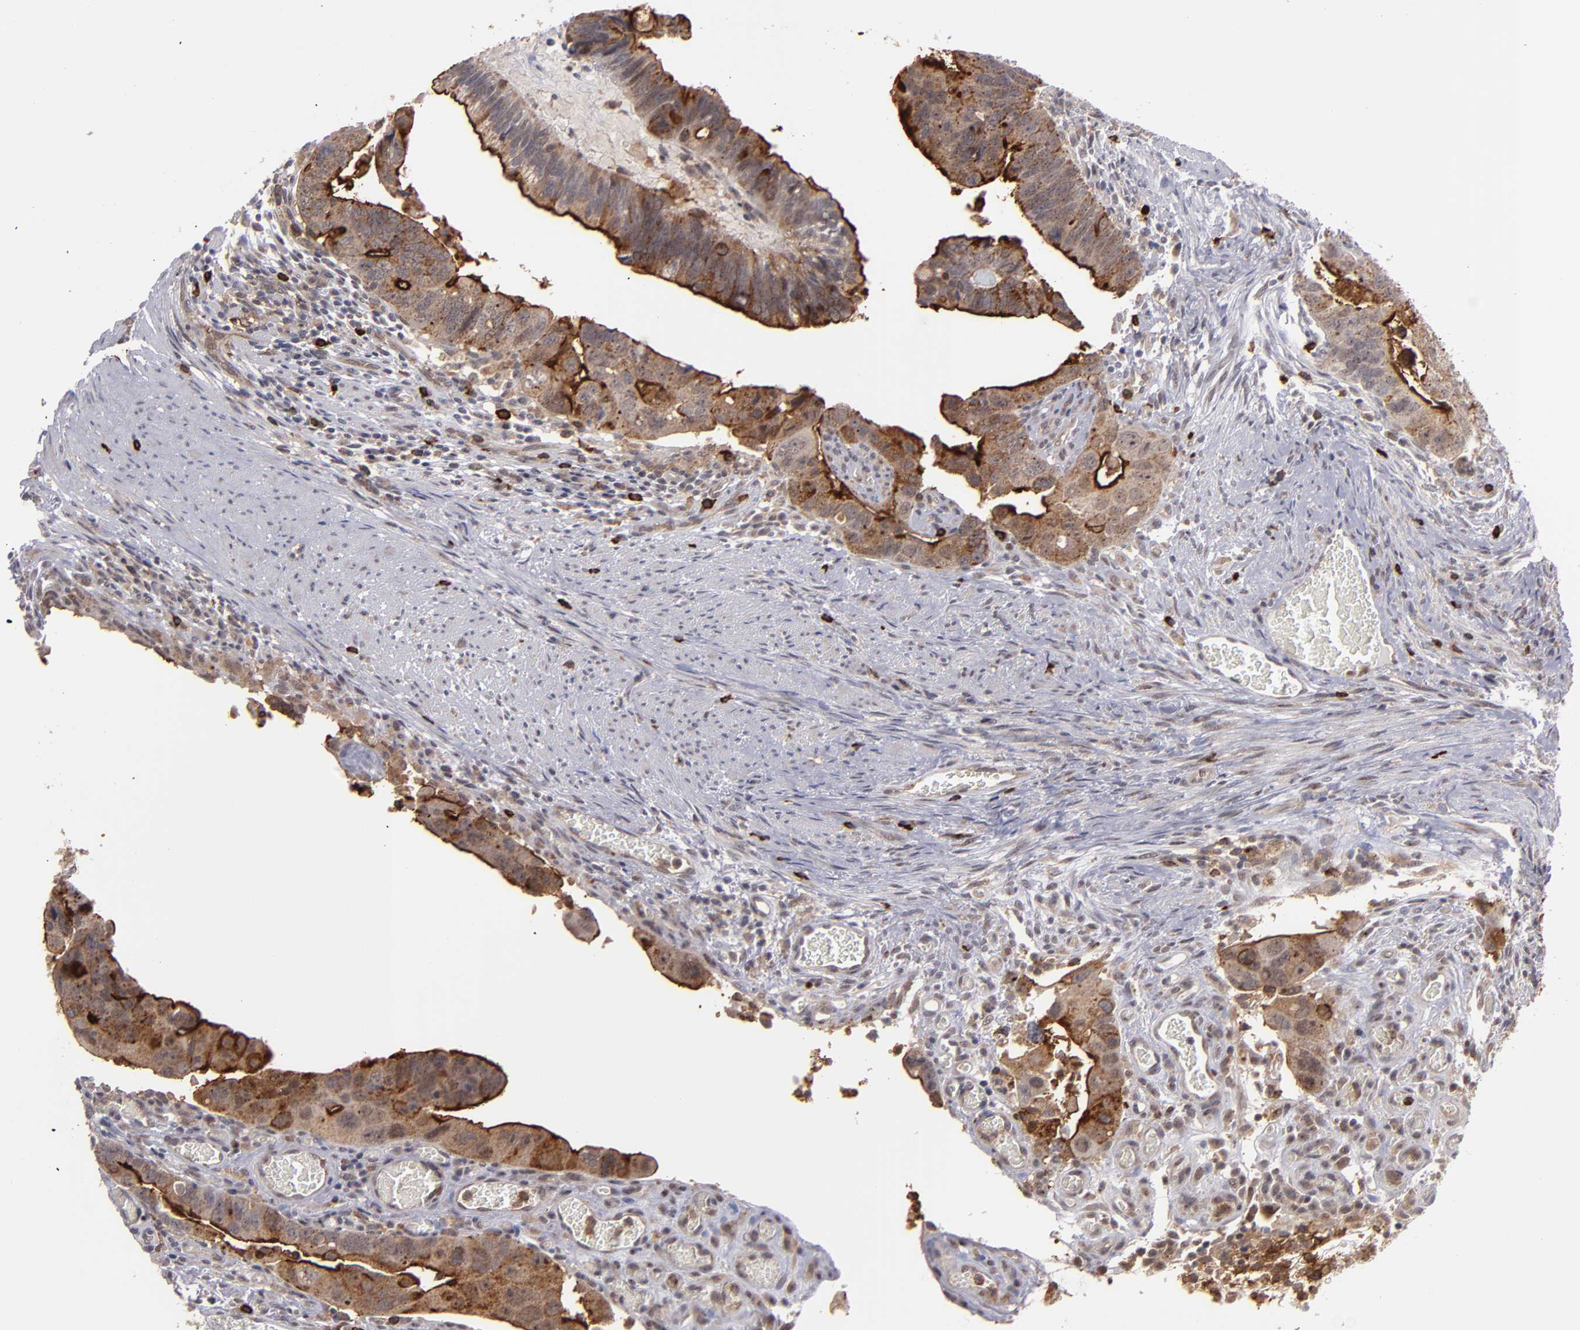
{"staining": {"intensity": "moderate", "quantity": ">75%", "location": "cytoplasmic/membranous"}, "tissue": "colorectal cancer", "cell_type": "Tumor cells", "image_type": "cancer", "snomed": [{"axis": "morphology", "description": "Adenocarcinoma, NOS"}, {"axis": "topography", "description": "Rectum"}], "caption": "High-power microscopy captured an immunohistochemistry histopathology image of colorectal adenocarcinoma, revealing moderate cytoplasmic/membranous staining in about >75% of tumor cells.", "gene": "STX3", "patient": {"sex": "male", "age": 53}}